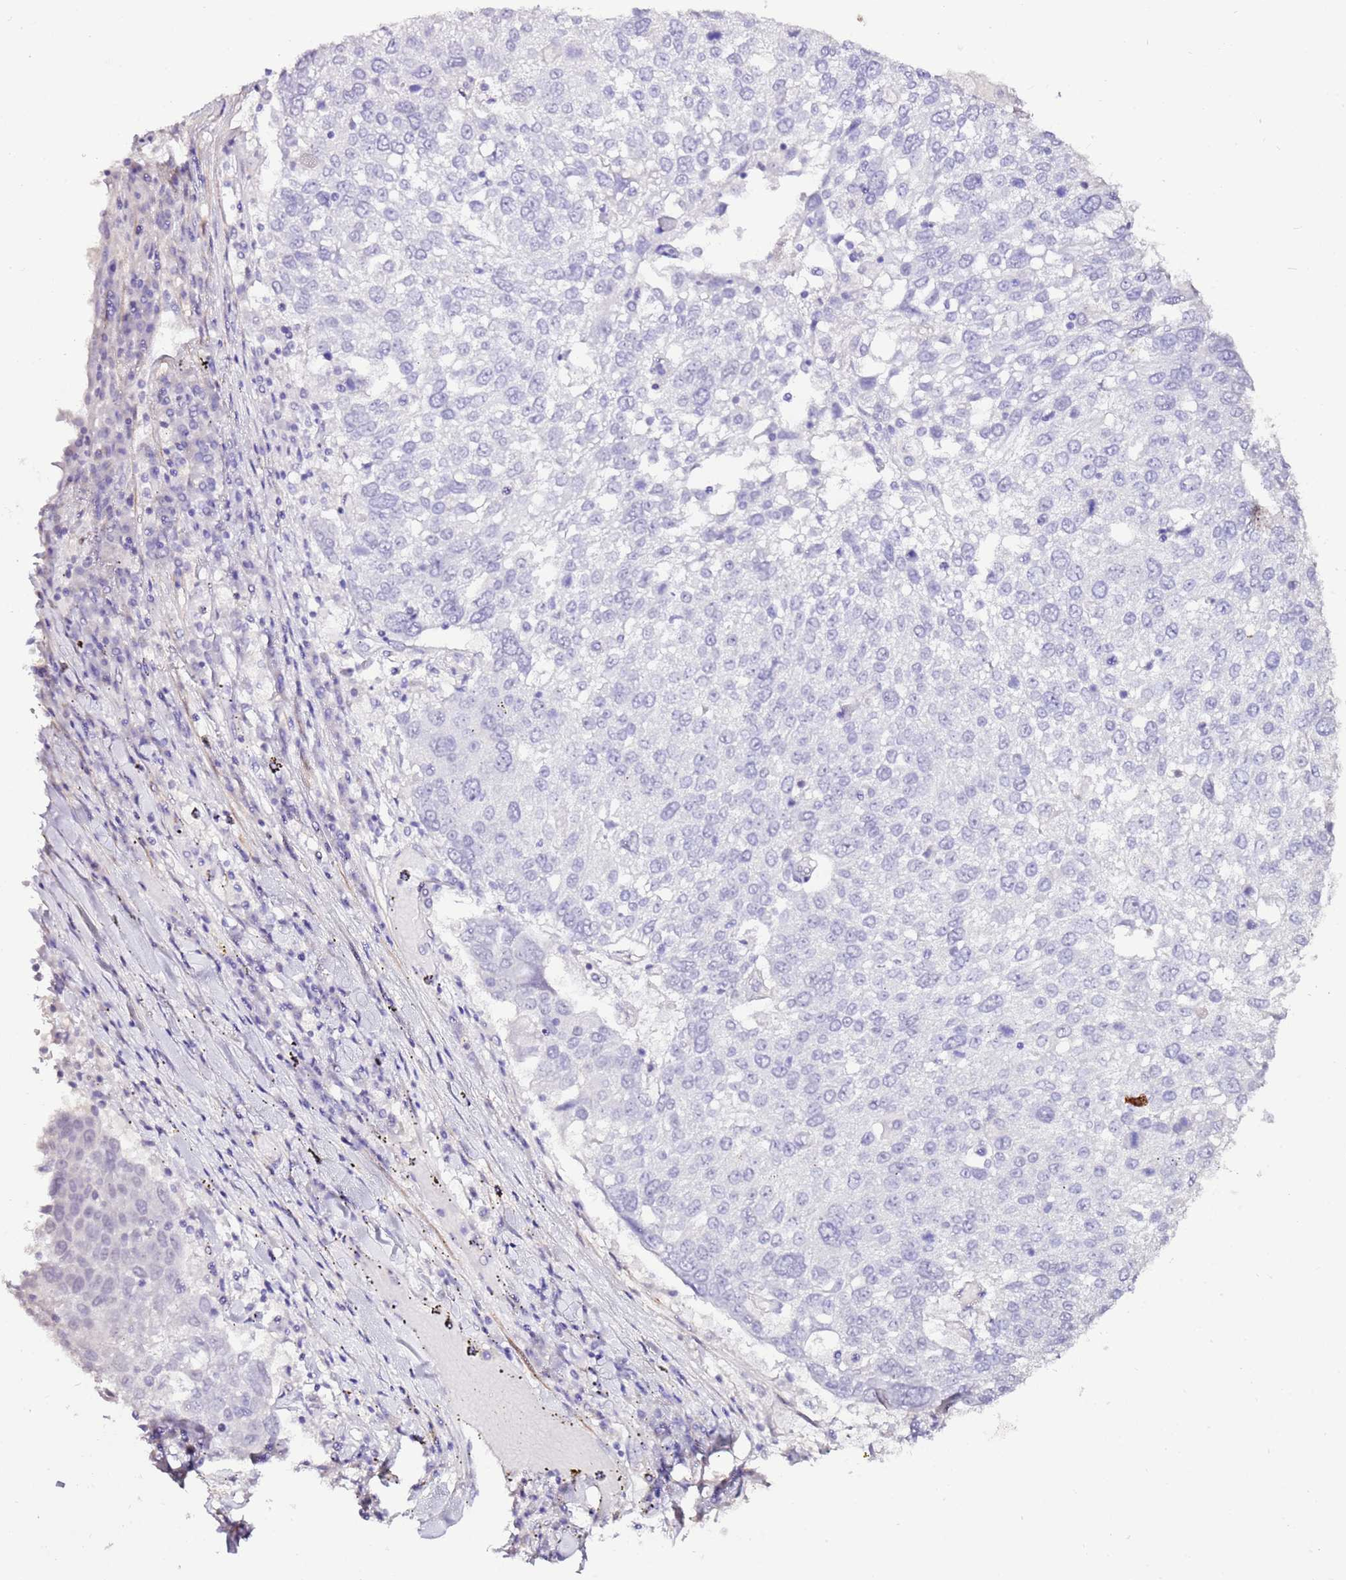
{"staining": {"intensity": "negative", "quantity": "none", "location": "none"}, "tissue": "lung cancer", "cell_type": "Tumor cells", "image_type": "cancer", "snomed": [{"axis": "morphology", "description": "Squamous cell carcinoma, NOS"}, {"axis": "topography", "description": "Lung"}], "caption": "Immunohistochemistry (IHC) image of neoplastic tissue: lung cancer stained with DAB displays no significant protein expression in tumor cells.", "gene": "ART5", "patient": {"sex": "male", "age": 65}}